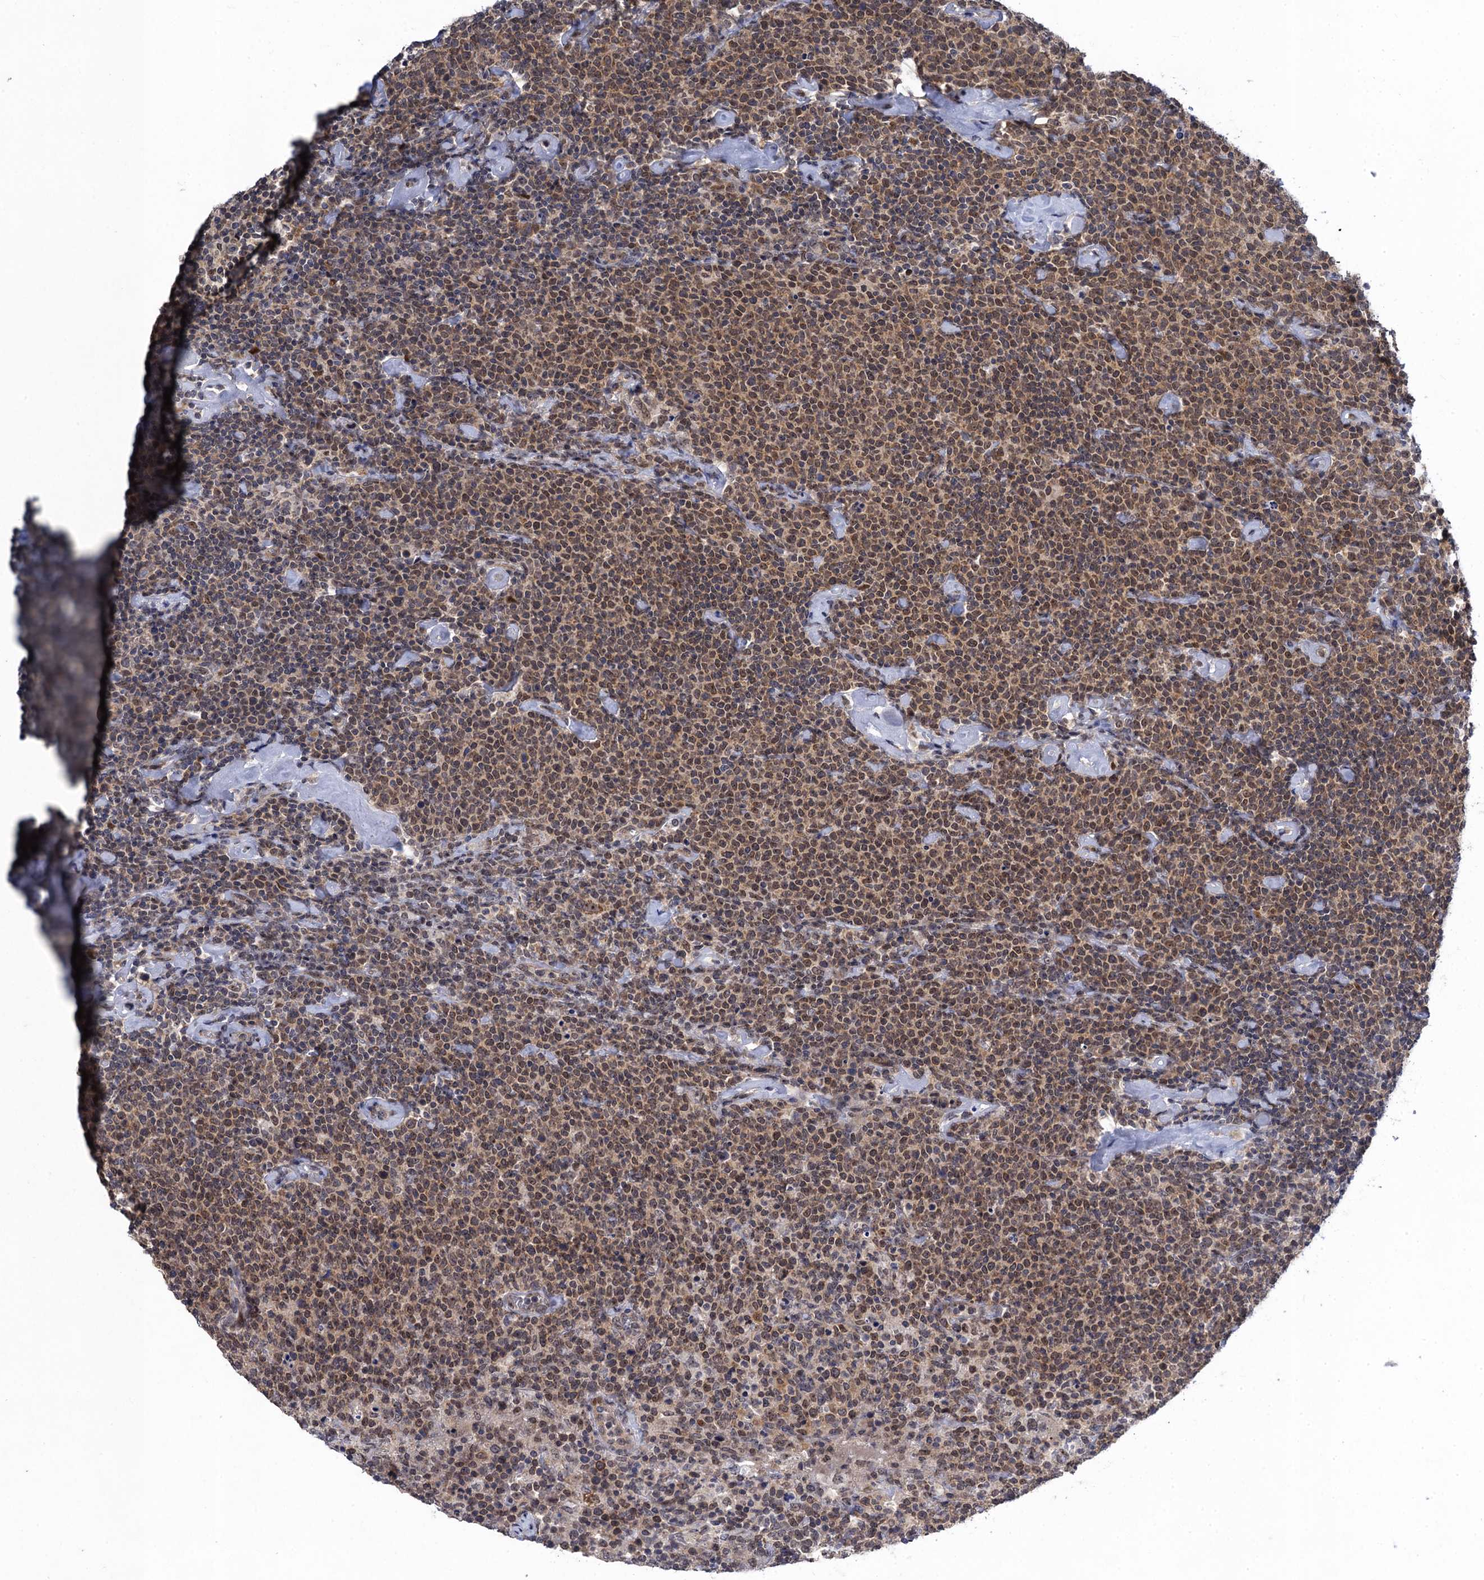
{"staining": {"intensity": "weak", "quantity": "25%-75%", "location": "cytoplasmic/membranous,nuclear"}, "tissue": "lymphoma", "cell_type": "Tumor cells", "image_type": "cancer", "snomed": [{"axis": "morphology", "description": "Malignant lymphoma, non-Hodgkin's type, High grade"}, {"axis": "topography", "description": "Lymph node"}], "caption": "Brown immunohistochemical staining in lymphoma shows weak cytoplasmic/membranous and nuclear staining in about 25%-75% of tumor cells. Immunohistochemistry stains the protein of interest in brown and the nuclei are stained blue.", "gene": "ZAR1L", "patient": {"sex": "male", "age": 61}}